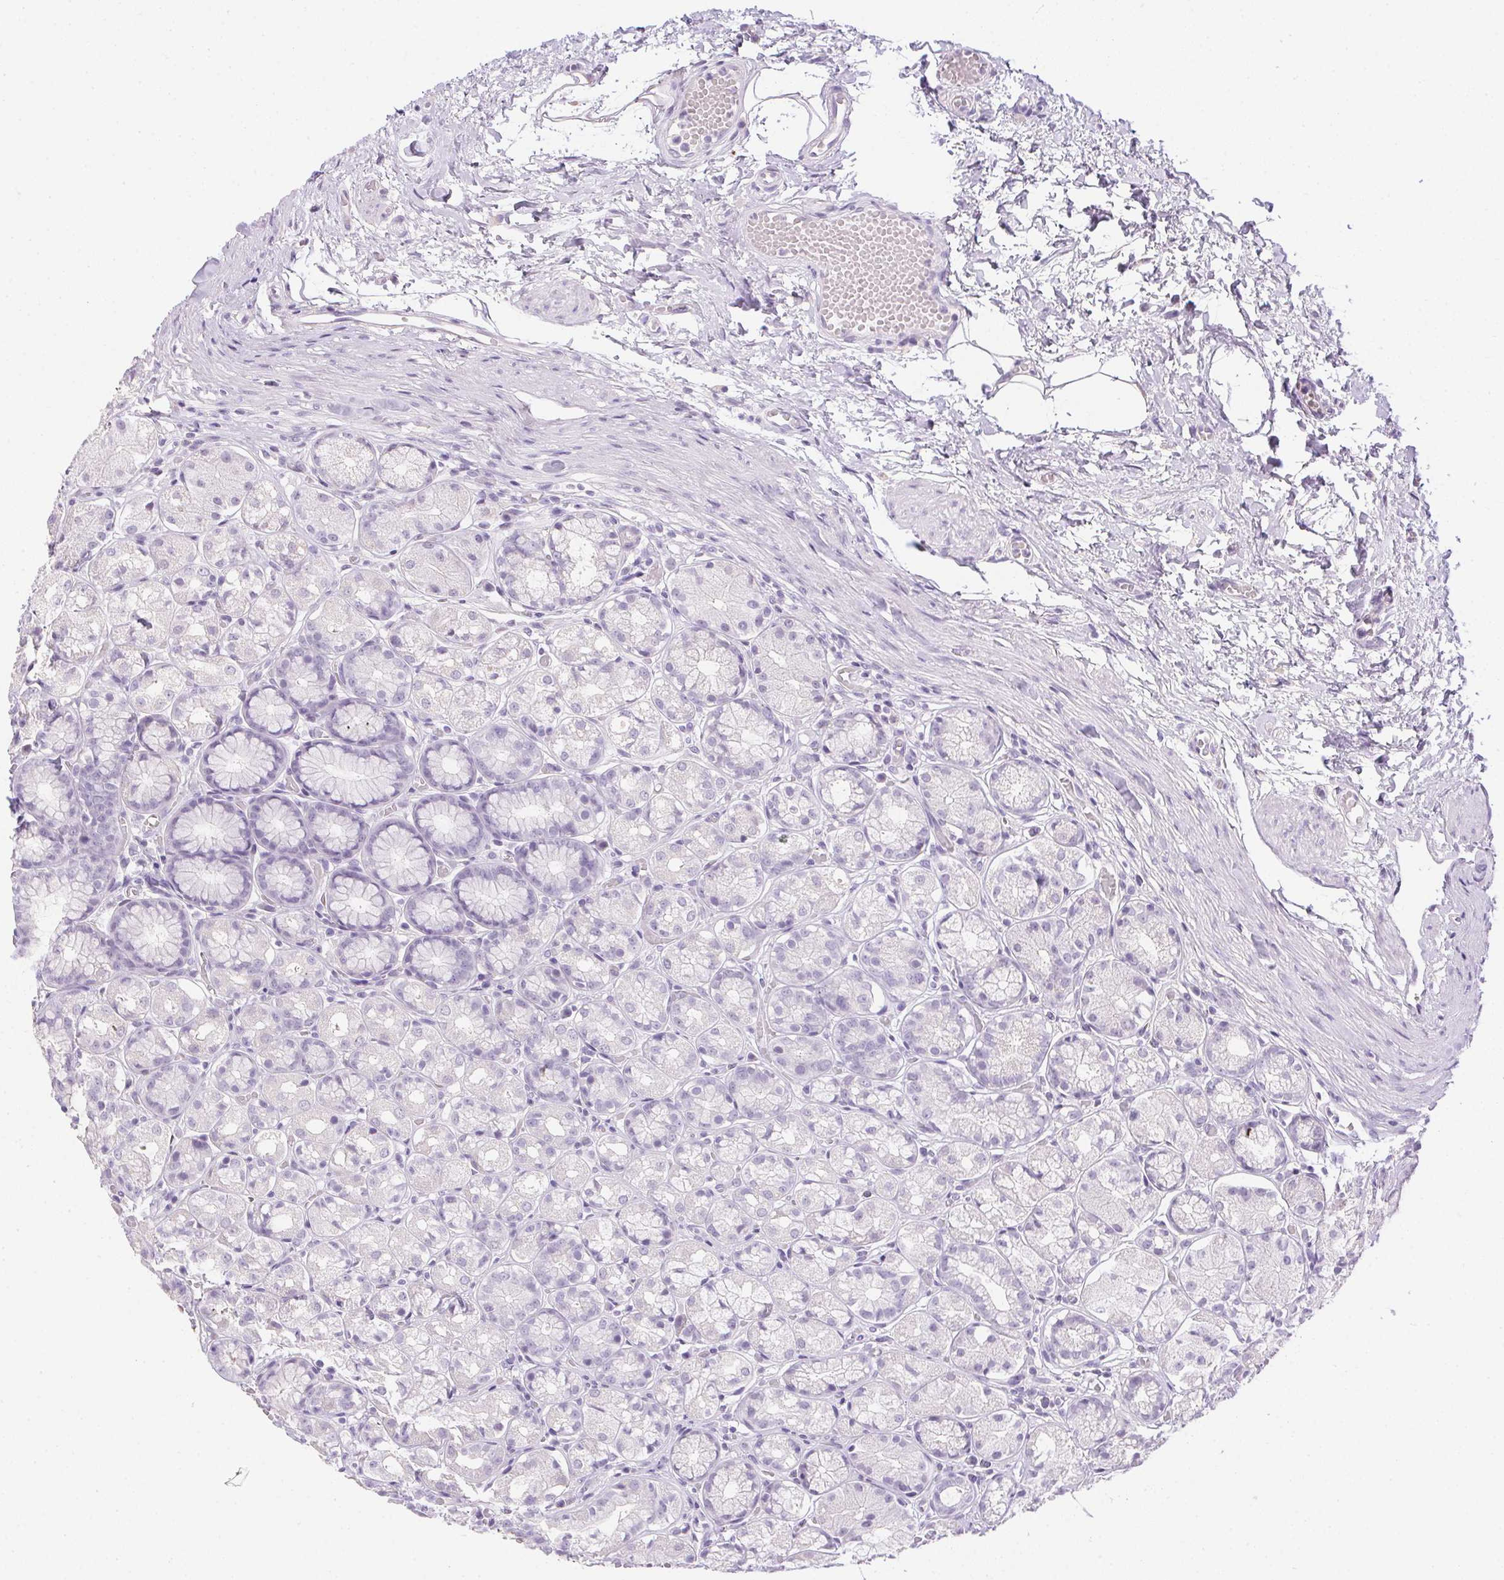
{"staining": {"intensity": "negative", "quantity": "none", "location": "none"}, "tissue": "stomach", "cell_type": "Glandular cells", "image_type": "normal", "snomed": [{"axis": "morphology", "description": "Normal tissue, NOS"}, {"axis": "topography", "description": "Stomach"}], "caption": "IHC of unremarkable human stomach demonstrates no expression in glandular cells.", "gene": "PRL", "patient": {"sex": "male", "age": 70}}